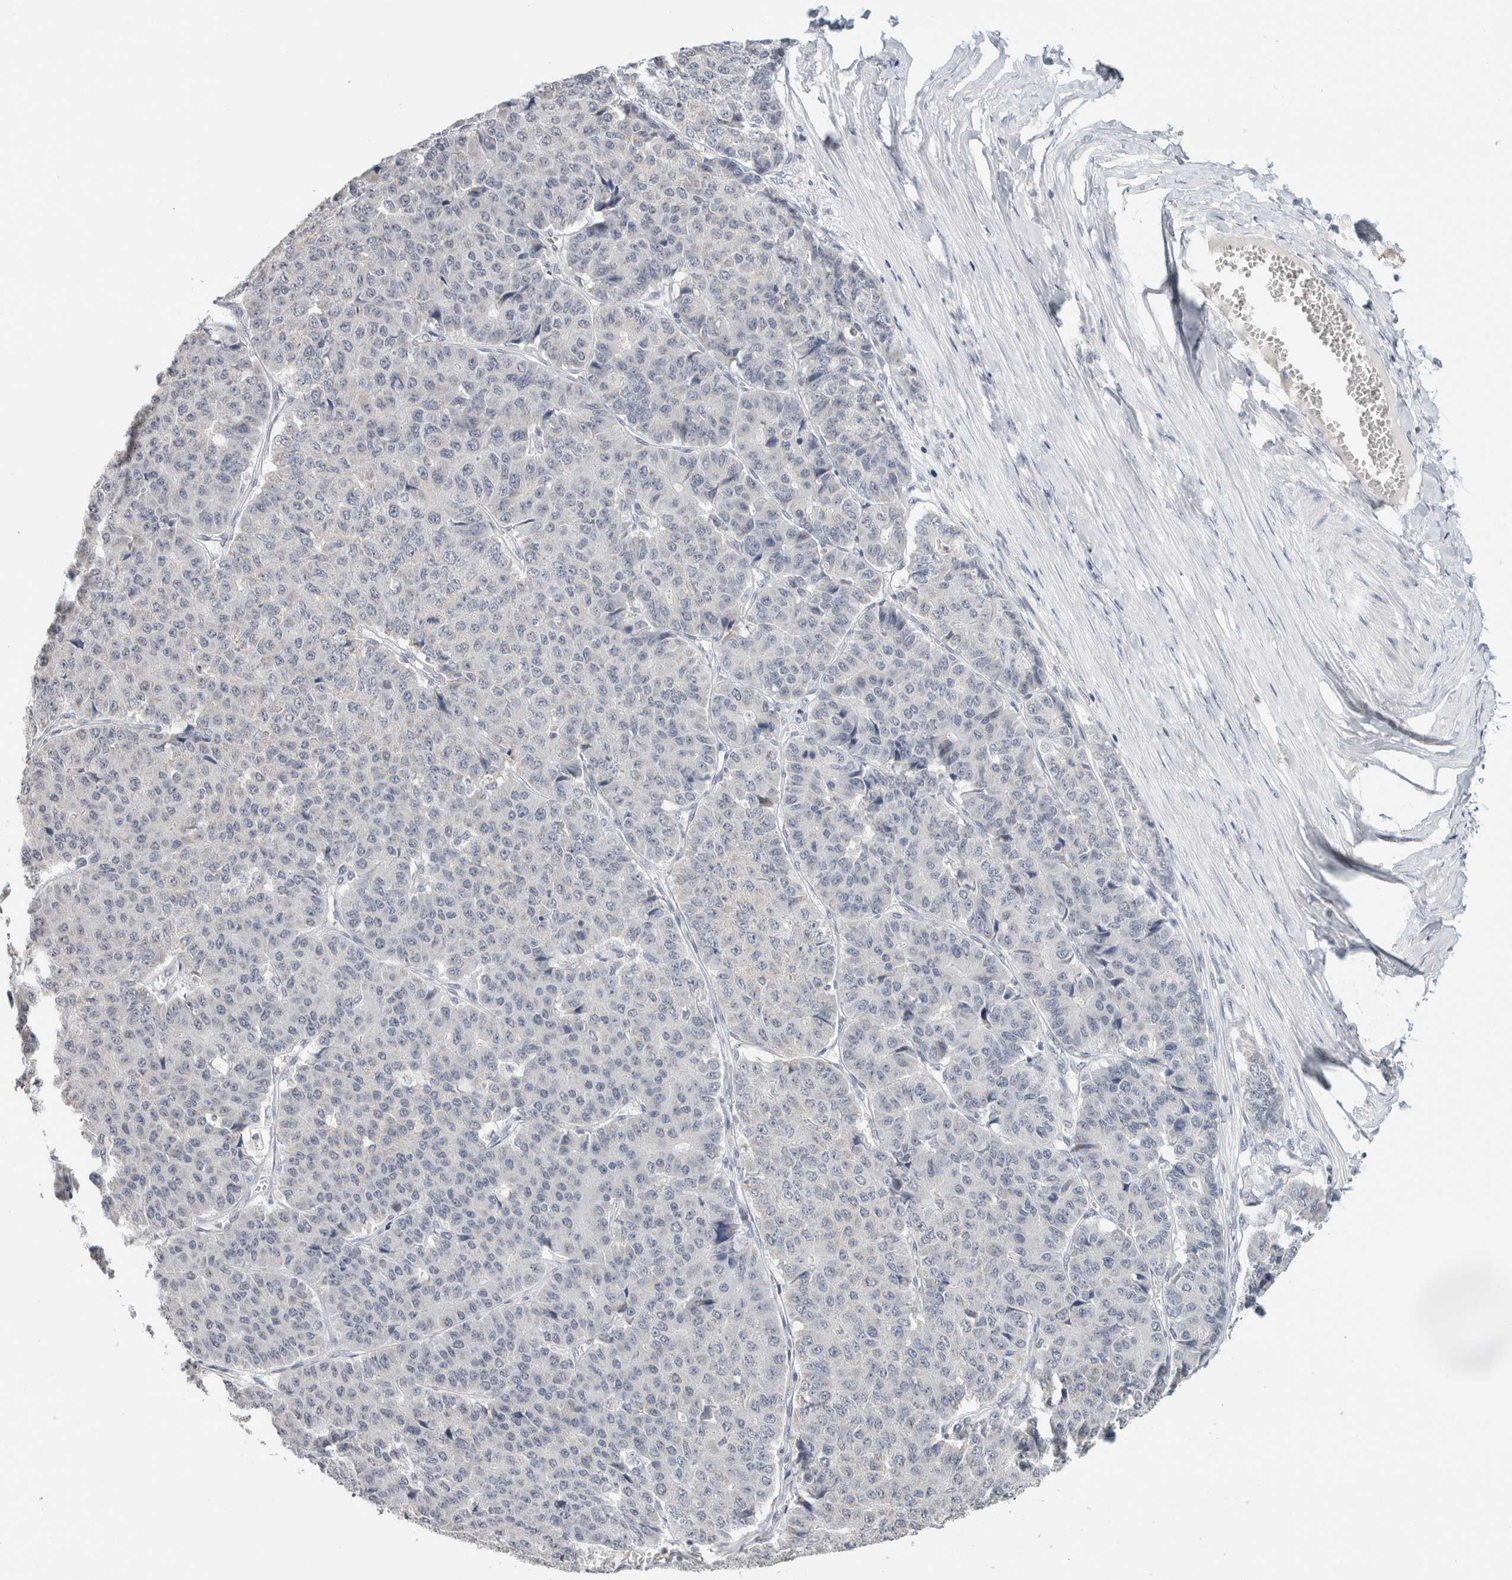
{"staining": {"intensity": "negative", "quantity": "none", "location": "none"}, "tissue": "pancreatic cancer", "cell_type": "Tumor cells", "image_type": "cancer", "snomed": [{"axis": "morphology", "description": "Adenocarcinoma, NOS"}, {"axis": "topography", "description": "Pancreas"}], "caption": "Image shows no significant protein expression in tumor cells of pancreatic cancer (adenocarcinoma).", "gene": "CRAT", "patient": {"sex": "male", "age": 50}}